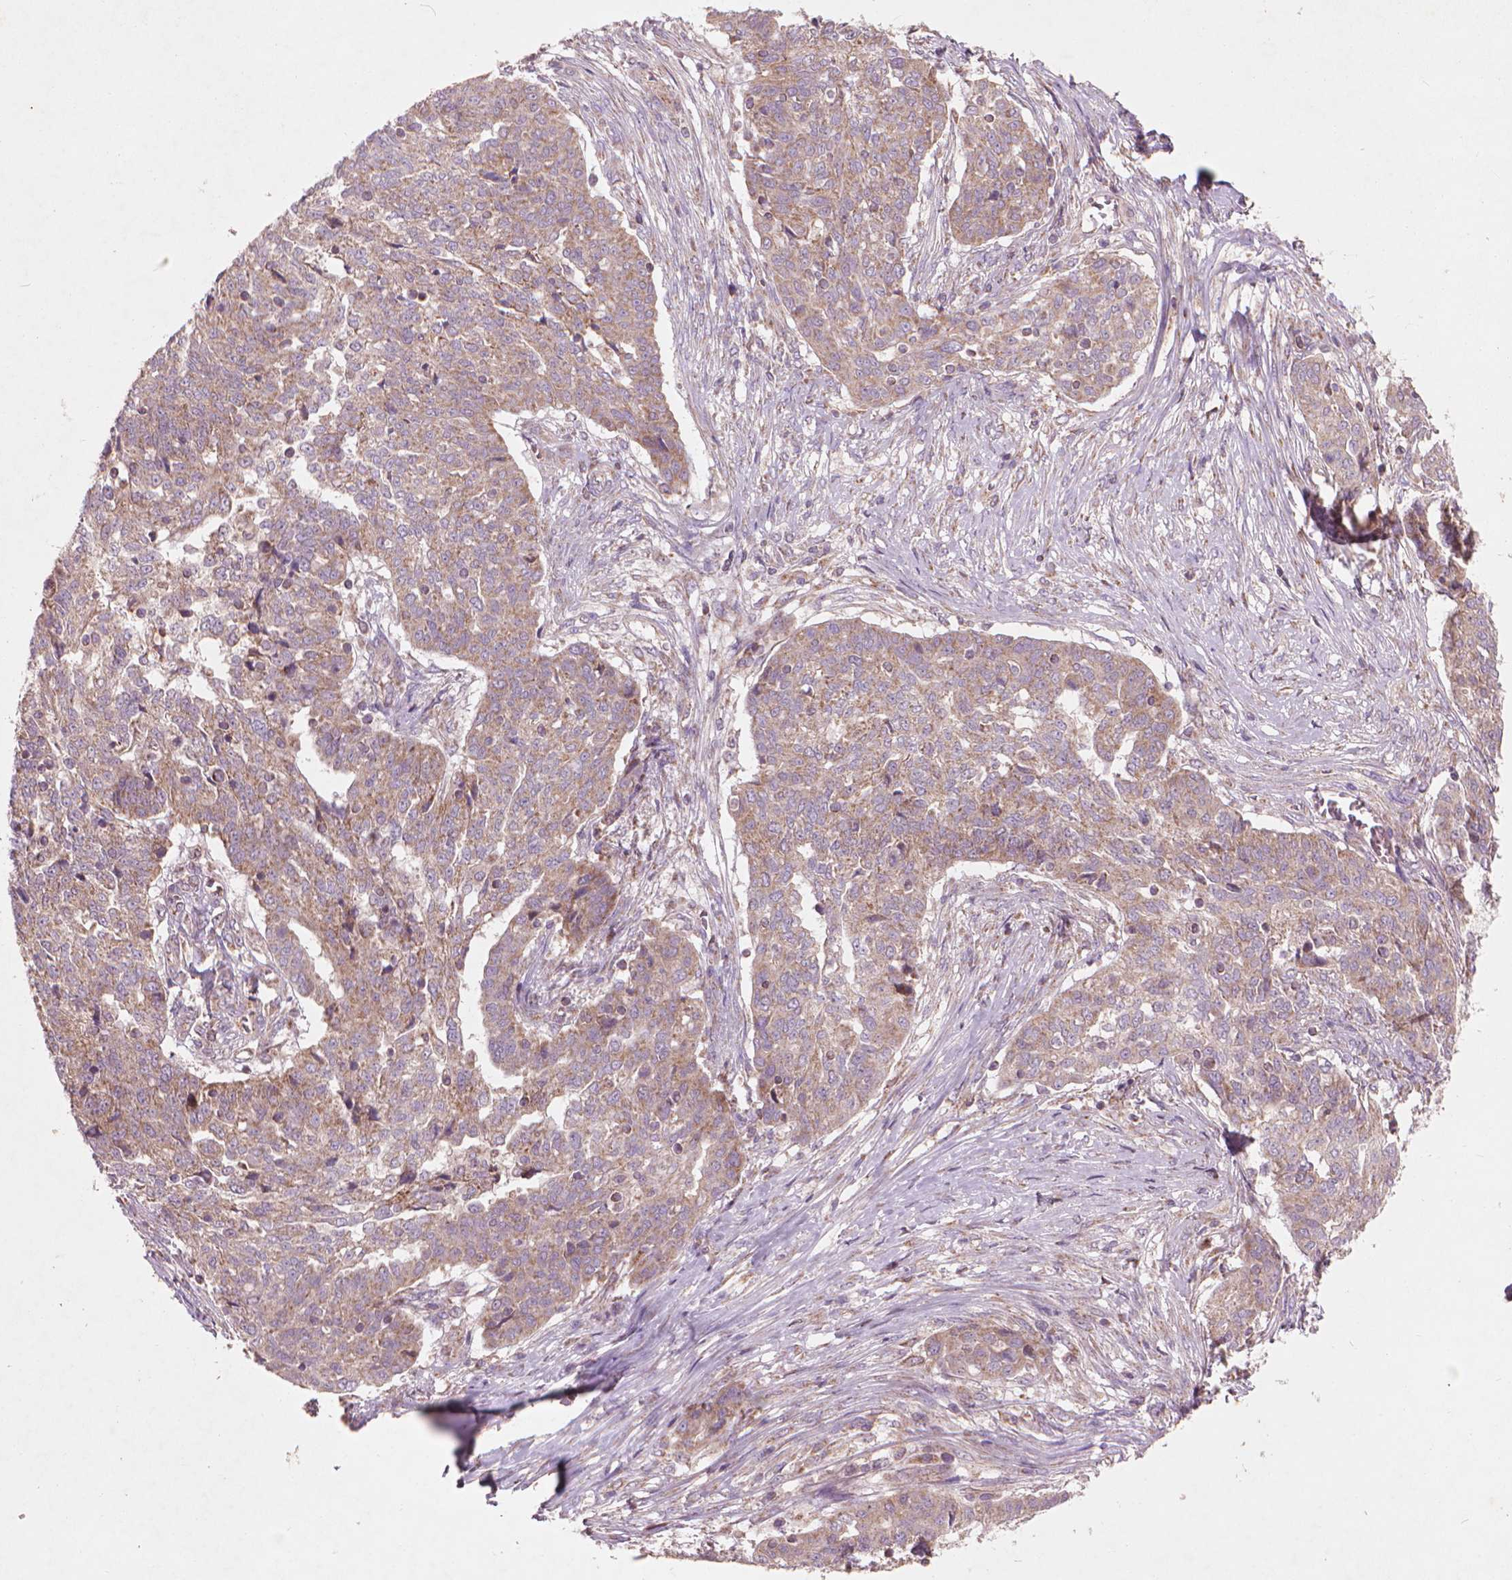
{"staining": {"intensity": "weak", "quantity": ">75%", "location": "cytoplasmic/membranous"}, "tissue": "ovarian cancer", "cell_type": "Tumor cells", "image_type": "cancer", "snomed": [{"axis": "morphology", "description": "Cystadenocarcinoma, serous, NOS"}, {"axis": "topography", "description": "Ovary"}], "caption": "Immunohistochemical staining of ovarian serous cystadenocarcinoma exhibits low levels of weak cytoplasmic/membranous protein positivity in approximately >75% of tumor cells.", "gene": "NLRX1", "patient": {"sex": "female", "age": 67}}